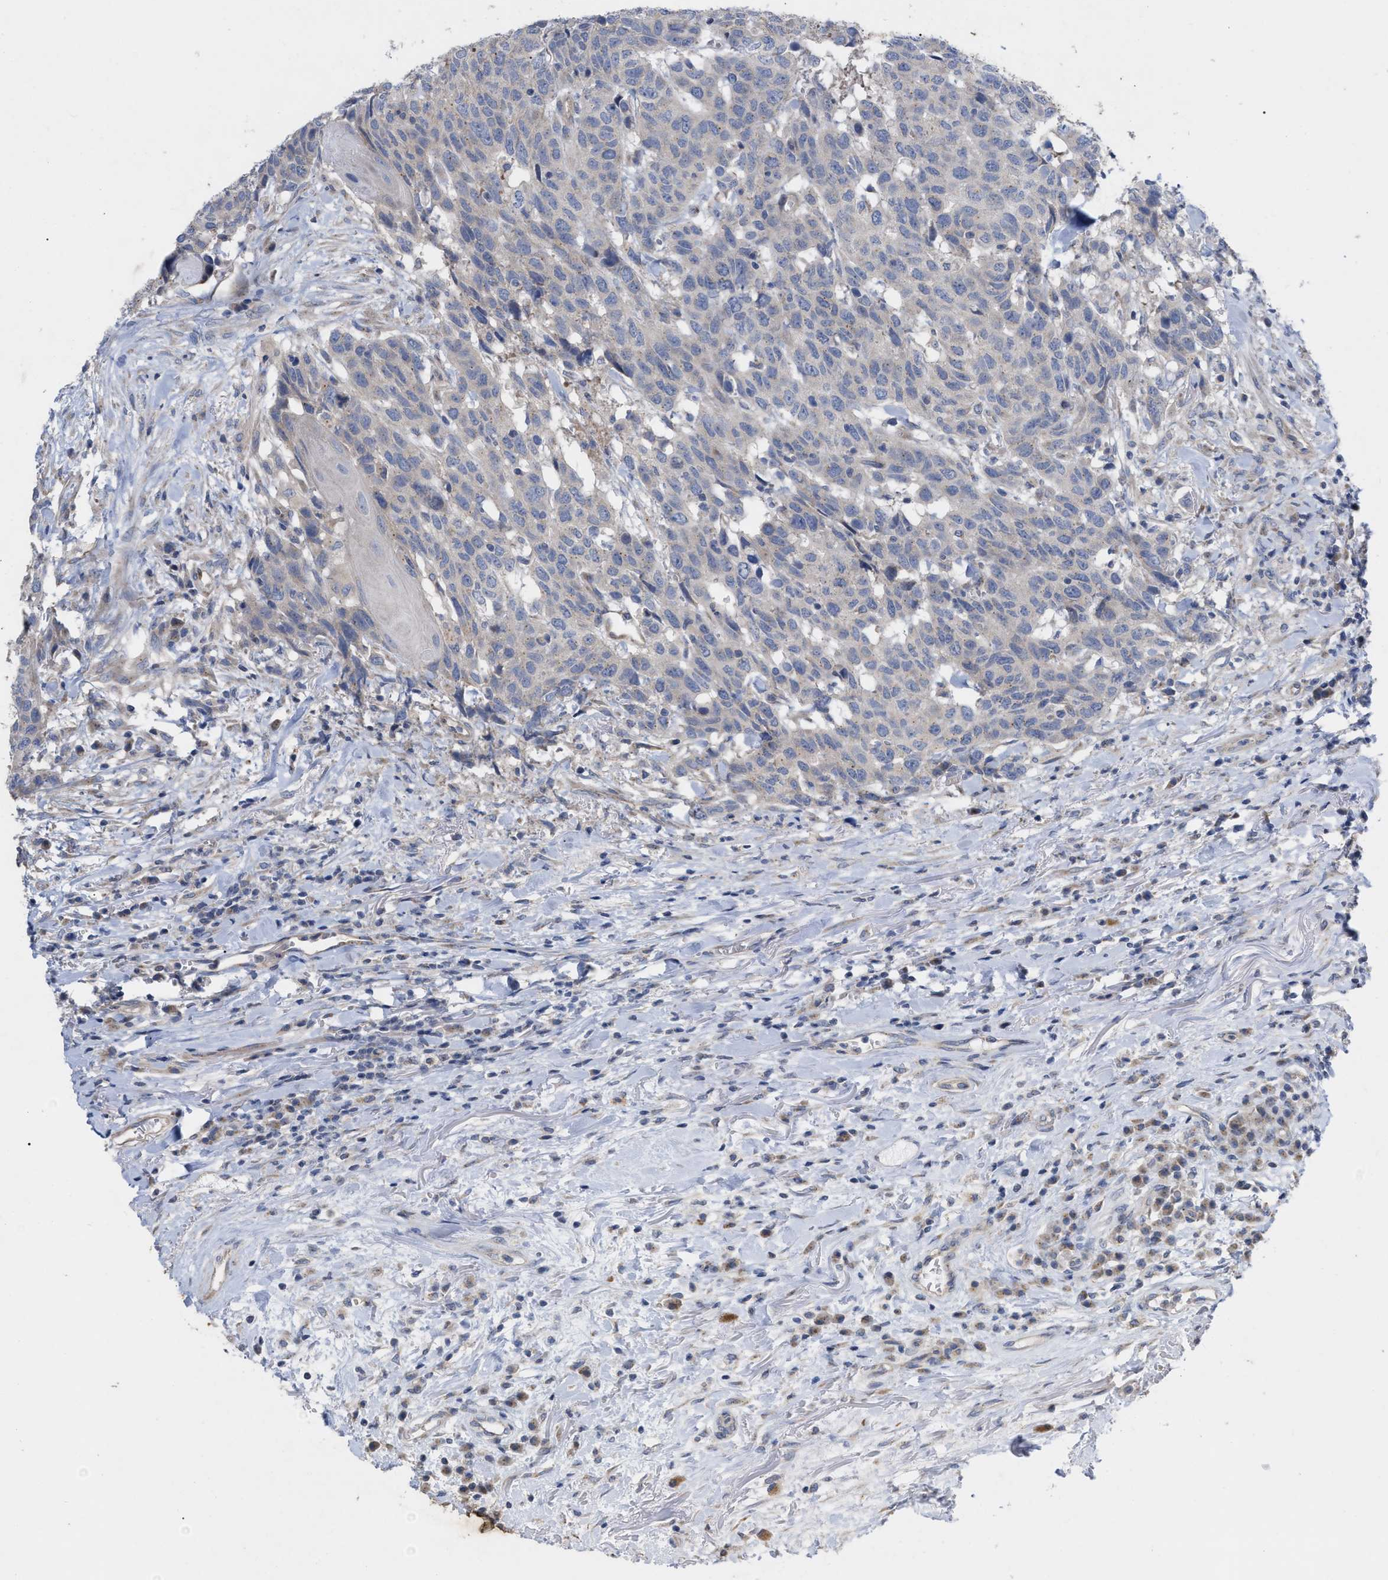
{"staining": {"intensity": "negative", "quantity": "none", "location": "none"}, "tissue": "head and neck cancer", "cell_type": "Tumor cells", "image_type": "cancer", "snomed": [{"axis": "morphology", "description": "Squamous cell carcinoma, NOS"}, {"axis": "topography", "description": "Head-Neck"}], "caption": "DAB immunohistochemical staining of head and neck squamous cell carcinoma reveals no significant positivity in tumor cells.", "gene": "VIP", "patient": {"sex": "male", "age": 66}}